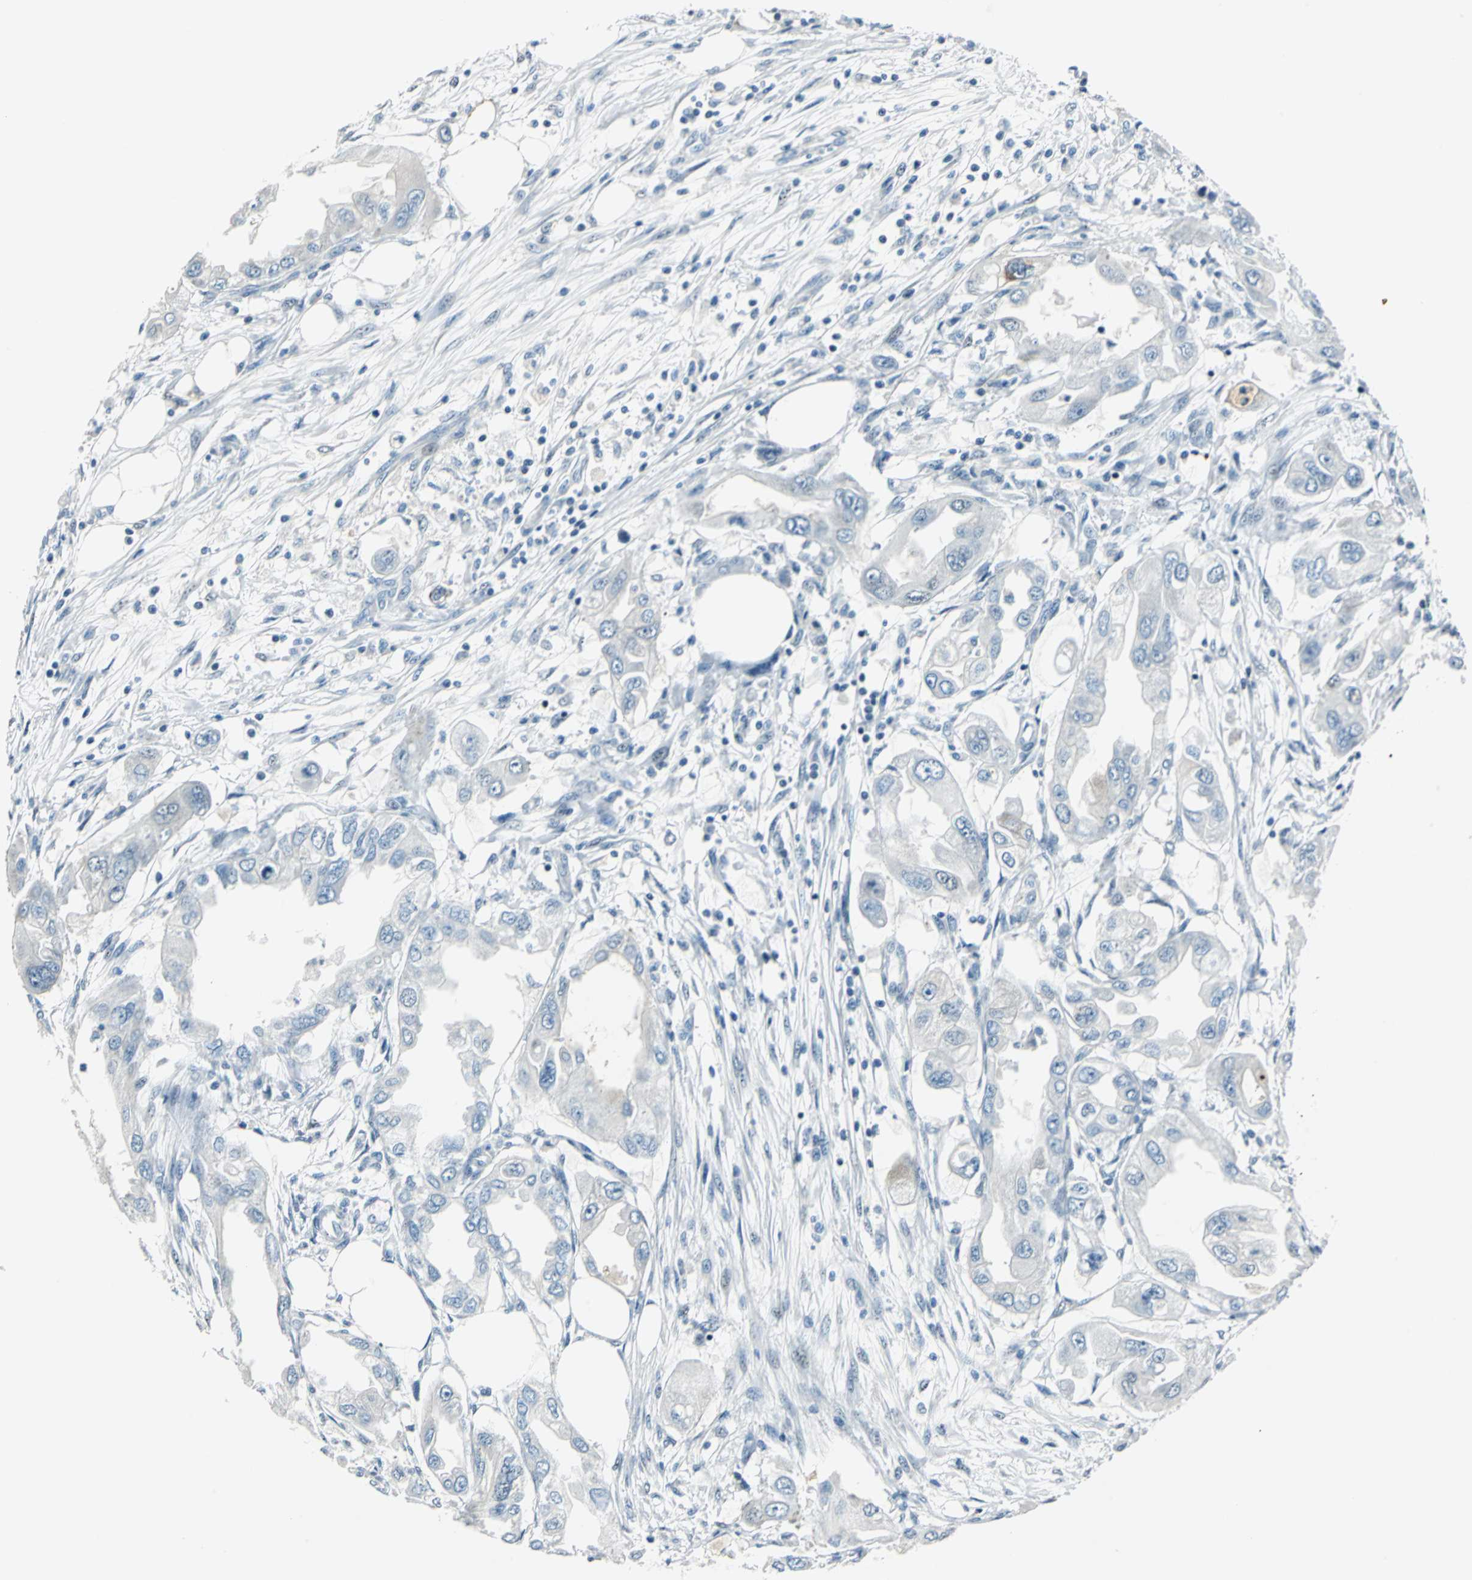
{"staining": {"intensity": "negative", "quantity": "none", "location": "none"}, "tissue": "endometrial cancer", "cell_type": "Tumor cells", "image_type": "cancer", "snomed": [{"axis": "morphology", "description": "Adenocarcinoma, NOS"}, {"axis": "topography", "description": "Endometrium"}], "caption": "Tumor cells show no significant protein positivity in endometrial adenocarcinoma.", "gene": "HCFC2", "patient": {"sex": "female", "age": 67}}